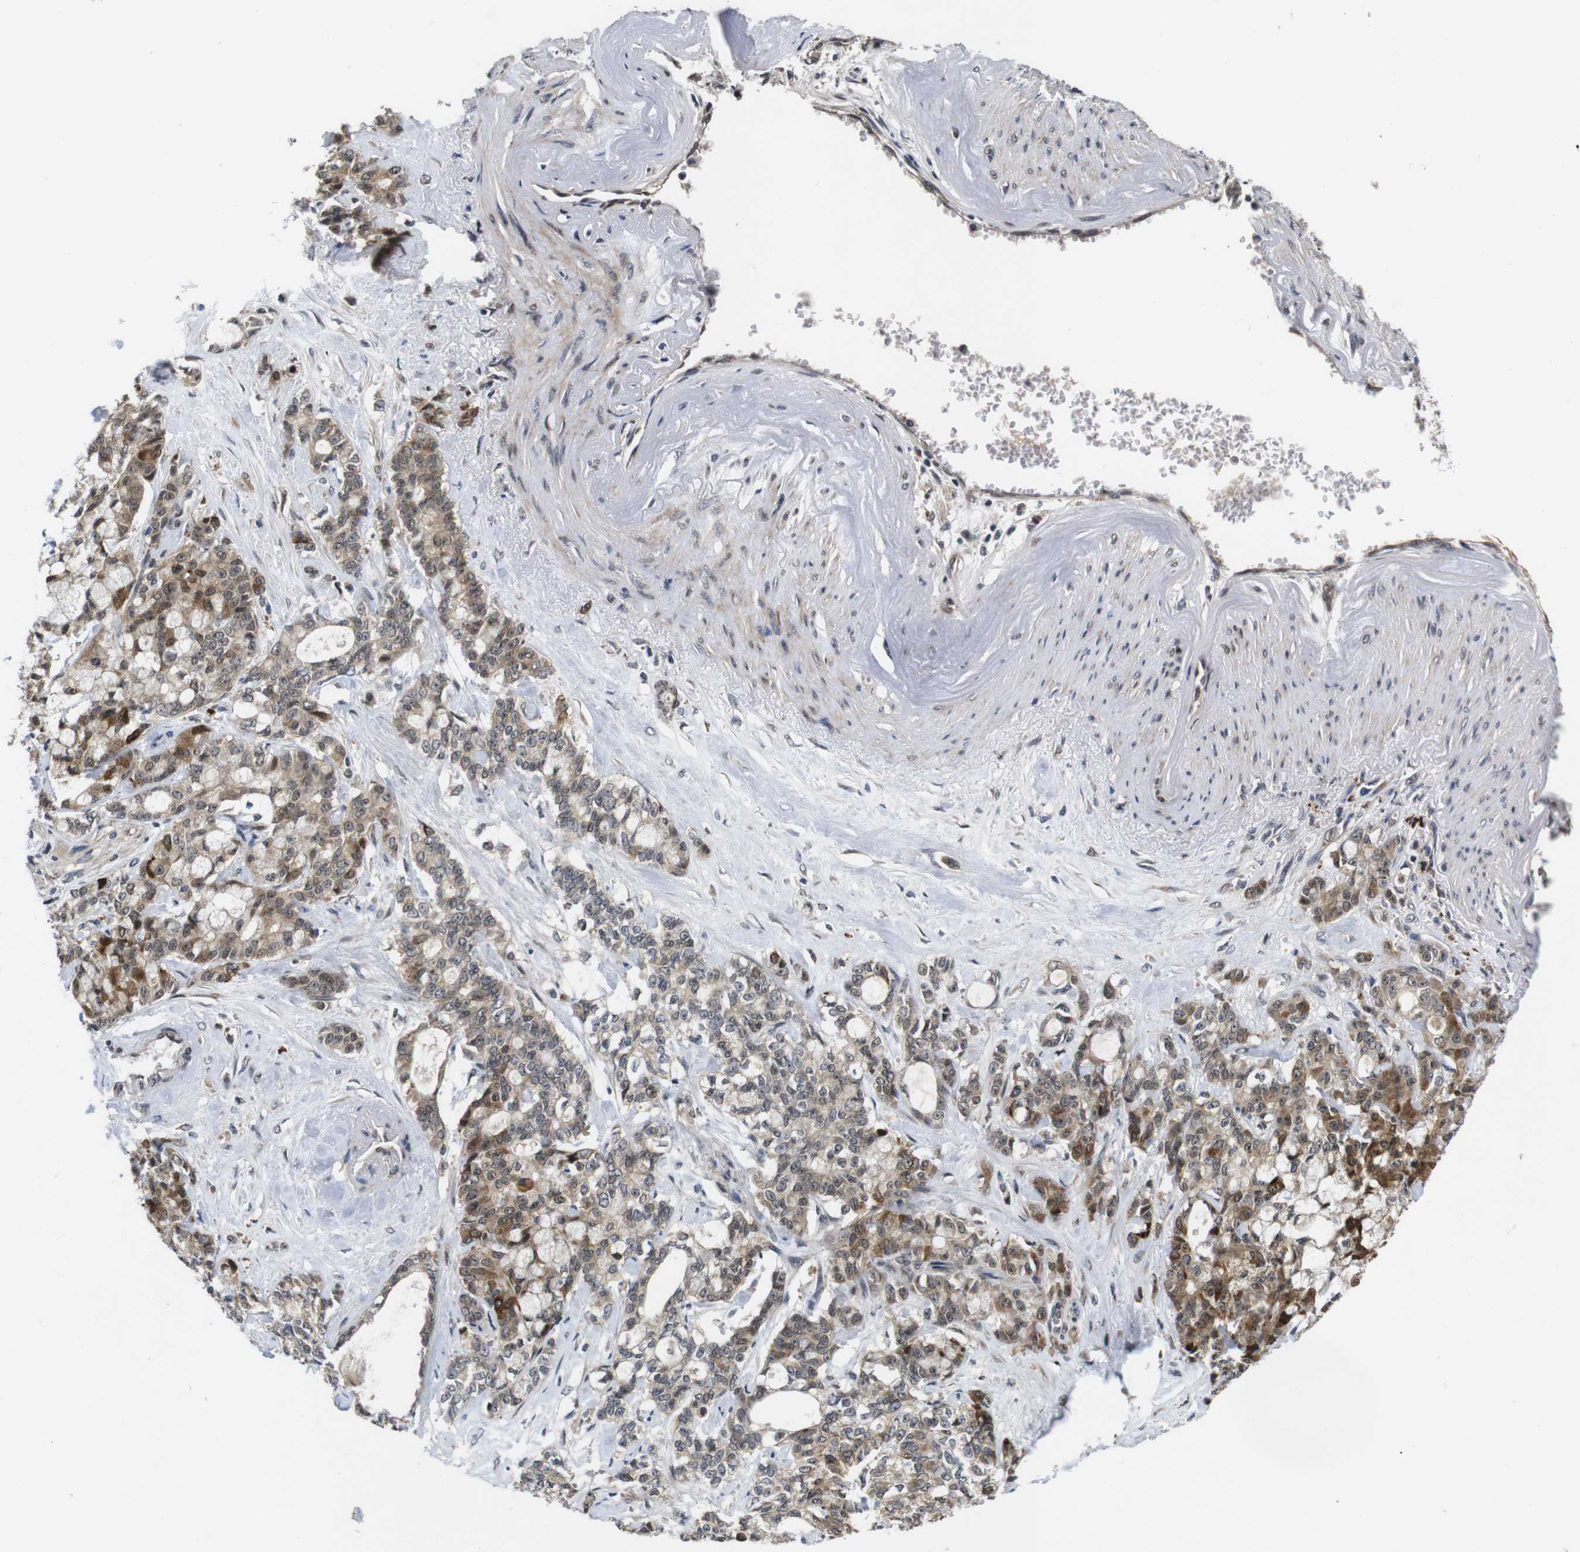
{"staining": {"intensity": "moderate", "quantity": ">75%", "location": "cytoplasmic/membranous"}, "tissue": "pancreatic cancer", "cell_type": "Tumor cells", "image_type": "cancer", "snomed": [{"axis": "morphology", "description": "Adenocarcinoma, NOS"}, {"axis": "topography", "description": "Pancreas"}], "caption": "Brown immunohistochemical staining in adenocarcinoma (pancreatic) shows moderate cytoplasmic/membranous staining in about >75% of tumor cells.", "gene": "ZBTB46", "patient": {"sex": "female", "age": 73}}